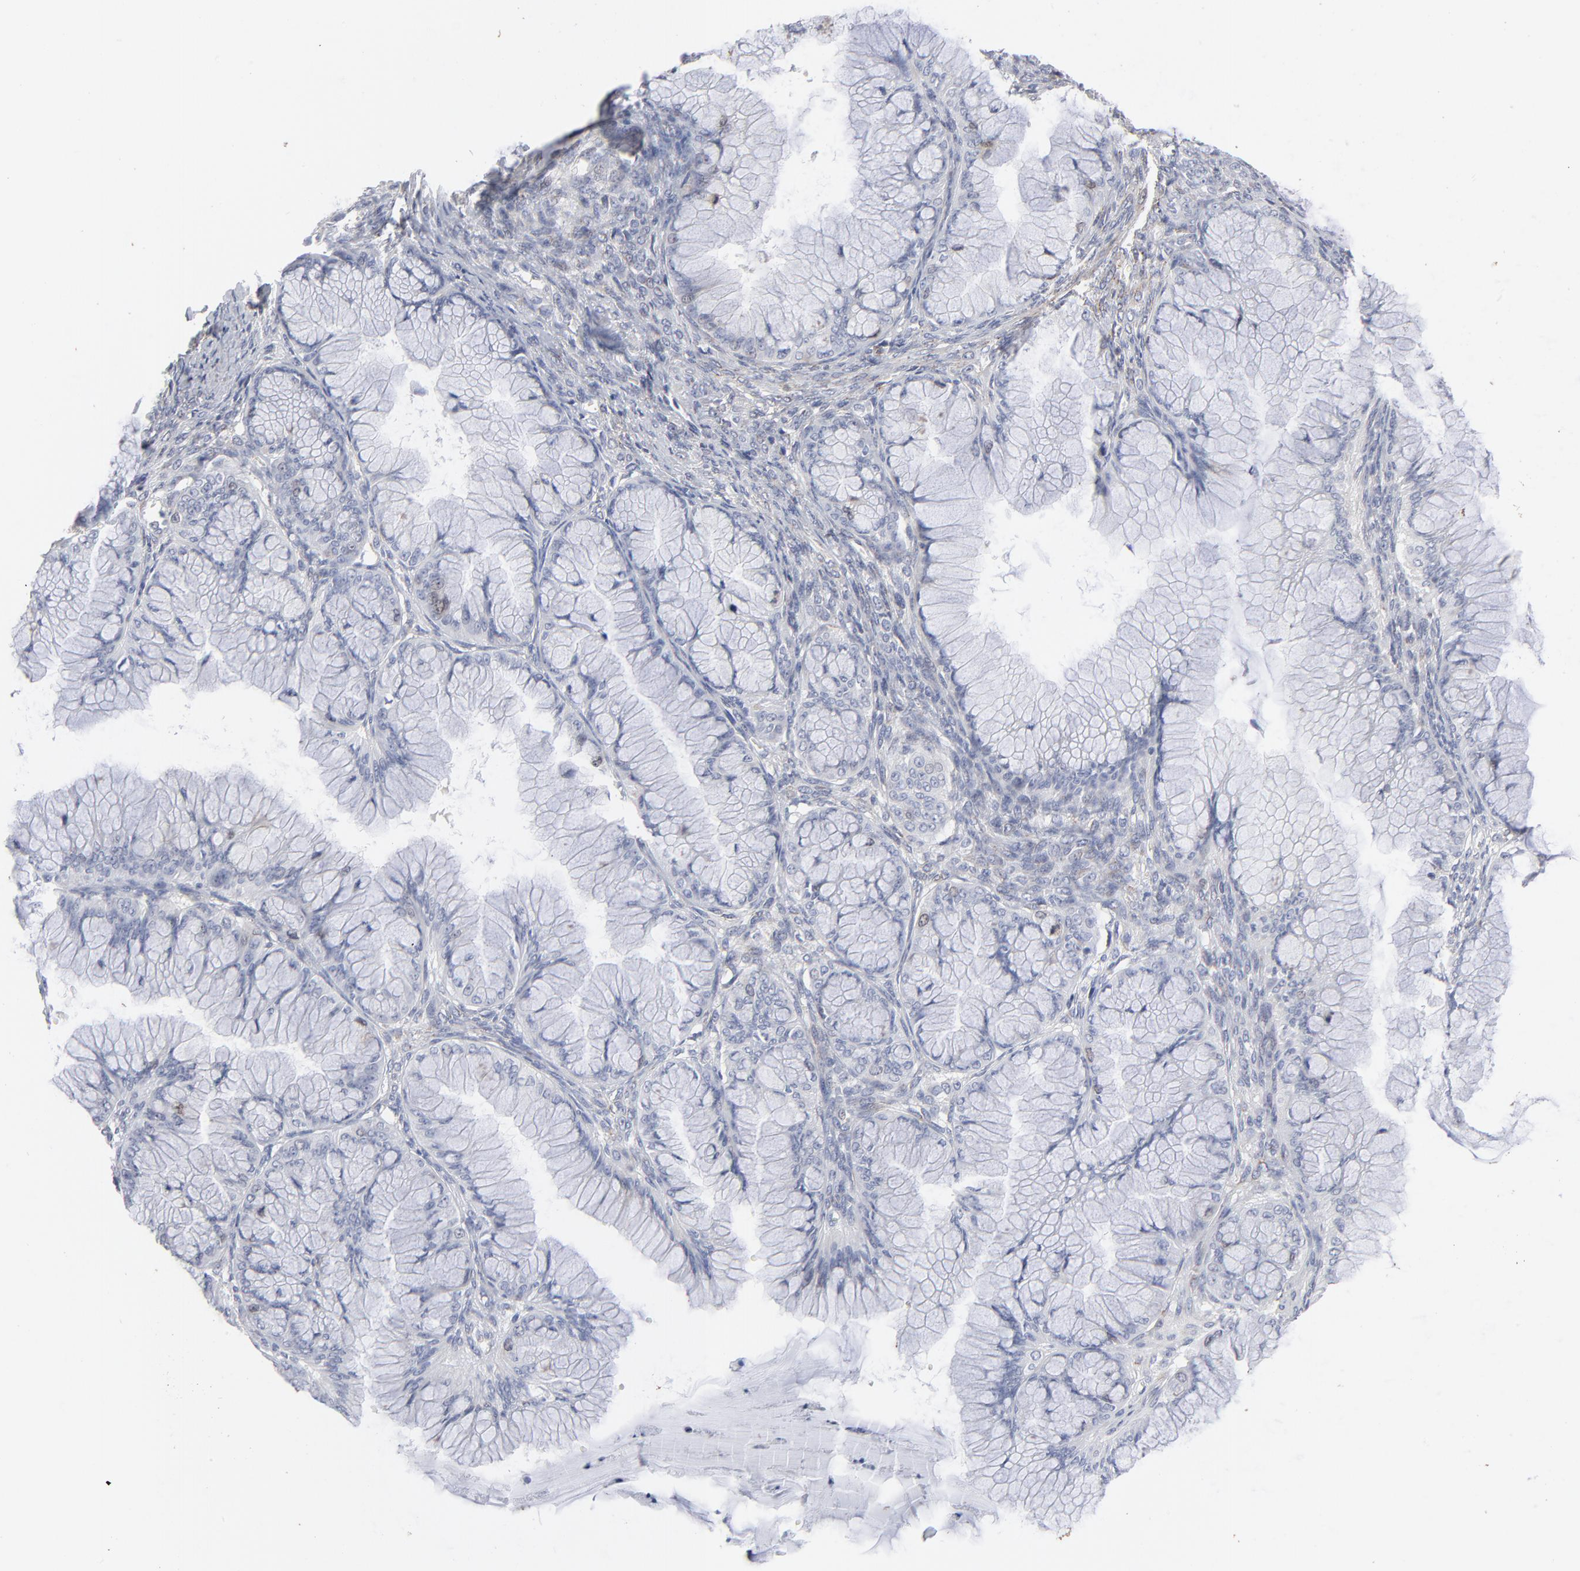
{"staining": {"intensity": "negative", "quantity": "none", "location": "none"}, "tissue": "ovarian cancer", "cell_type": "Tumor cells", "image_type": "cancer", "snomed": [{"axis": "morphology", "description": "Cystadenocarcinoma, mucinous, NOS"}, {"axis": "topography", "description": "Ovary"}], "caption": "Histopathology image shows no protein positivity in tumor cells of mucinous cystadenocarcinoma (ovarian) tissue. Nuclei are stained in blue.", "gene": "AURKA", "patient": {"sex": "female", "age": 63}}